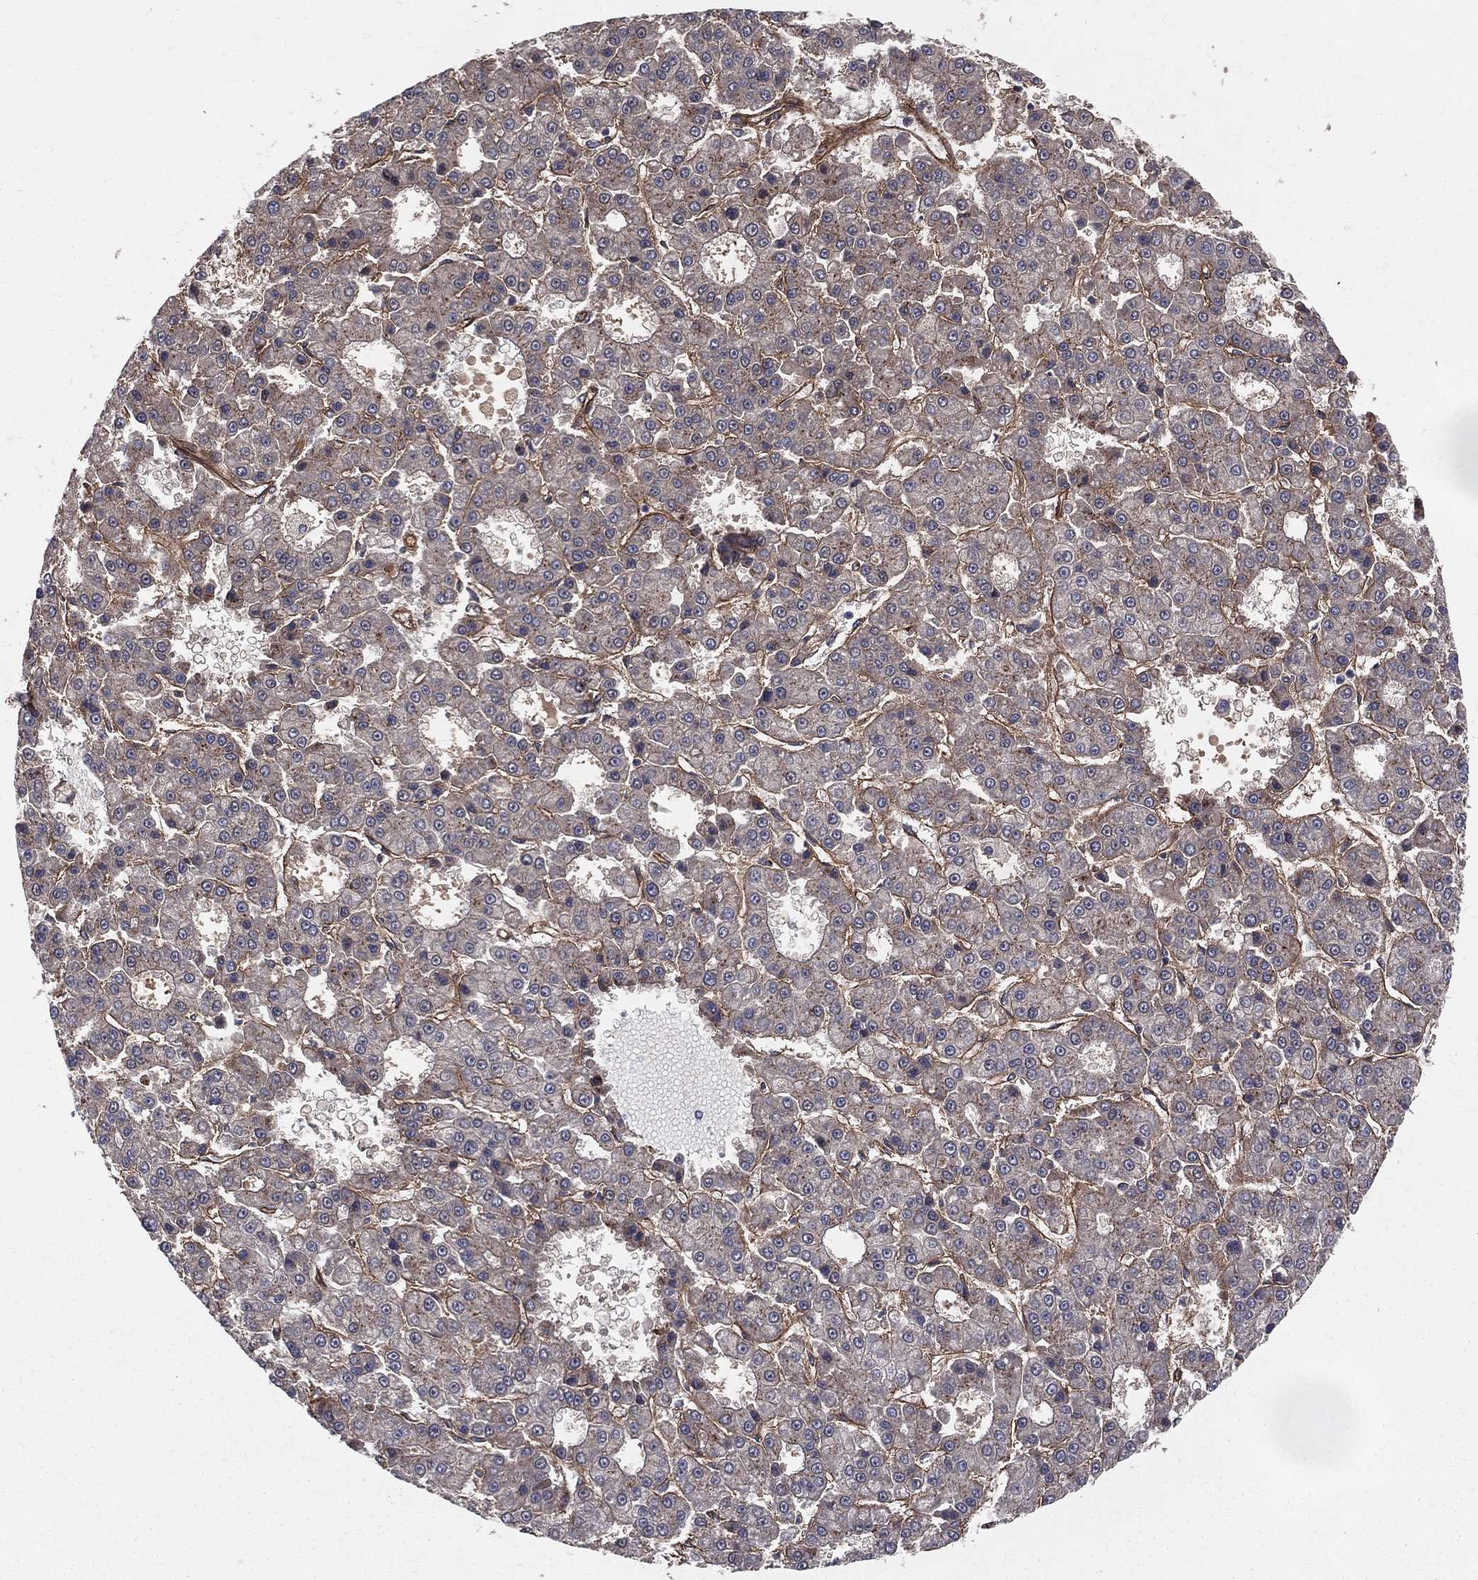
{"staining": {"intensity": "moderate", "quantity": "<25%", "location": "cytoplasmic/membranous"}, "tissue": "liver cancer", "cell_type": "Tumor cells", "image_type": "cancer", "snomed": [{"axis": "morphology", "description": "Carcinoma, Hepatocellular, NOS"}, {"axis": "topography", "description": "Liver"}], "caption": "IHC micrograph of neoplastic tissue: human liver cancer (hepatocellular carcinoma) stained using immunohistochemistry shows low levels of moderate protein expression localized specifically in the cytoplasmic/membranous of tumor cells, appearing as a cytoplasmic/membranous brown color.", "gene": "ENTPD1", "patient": {"sex": "male", "age": 70}}